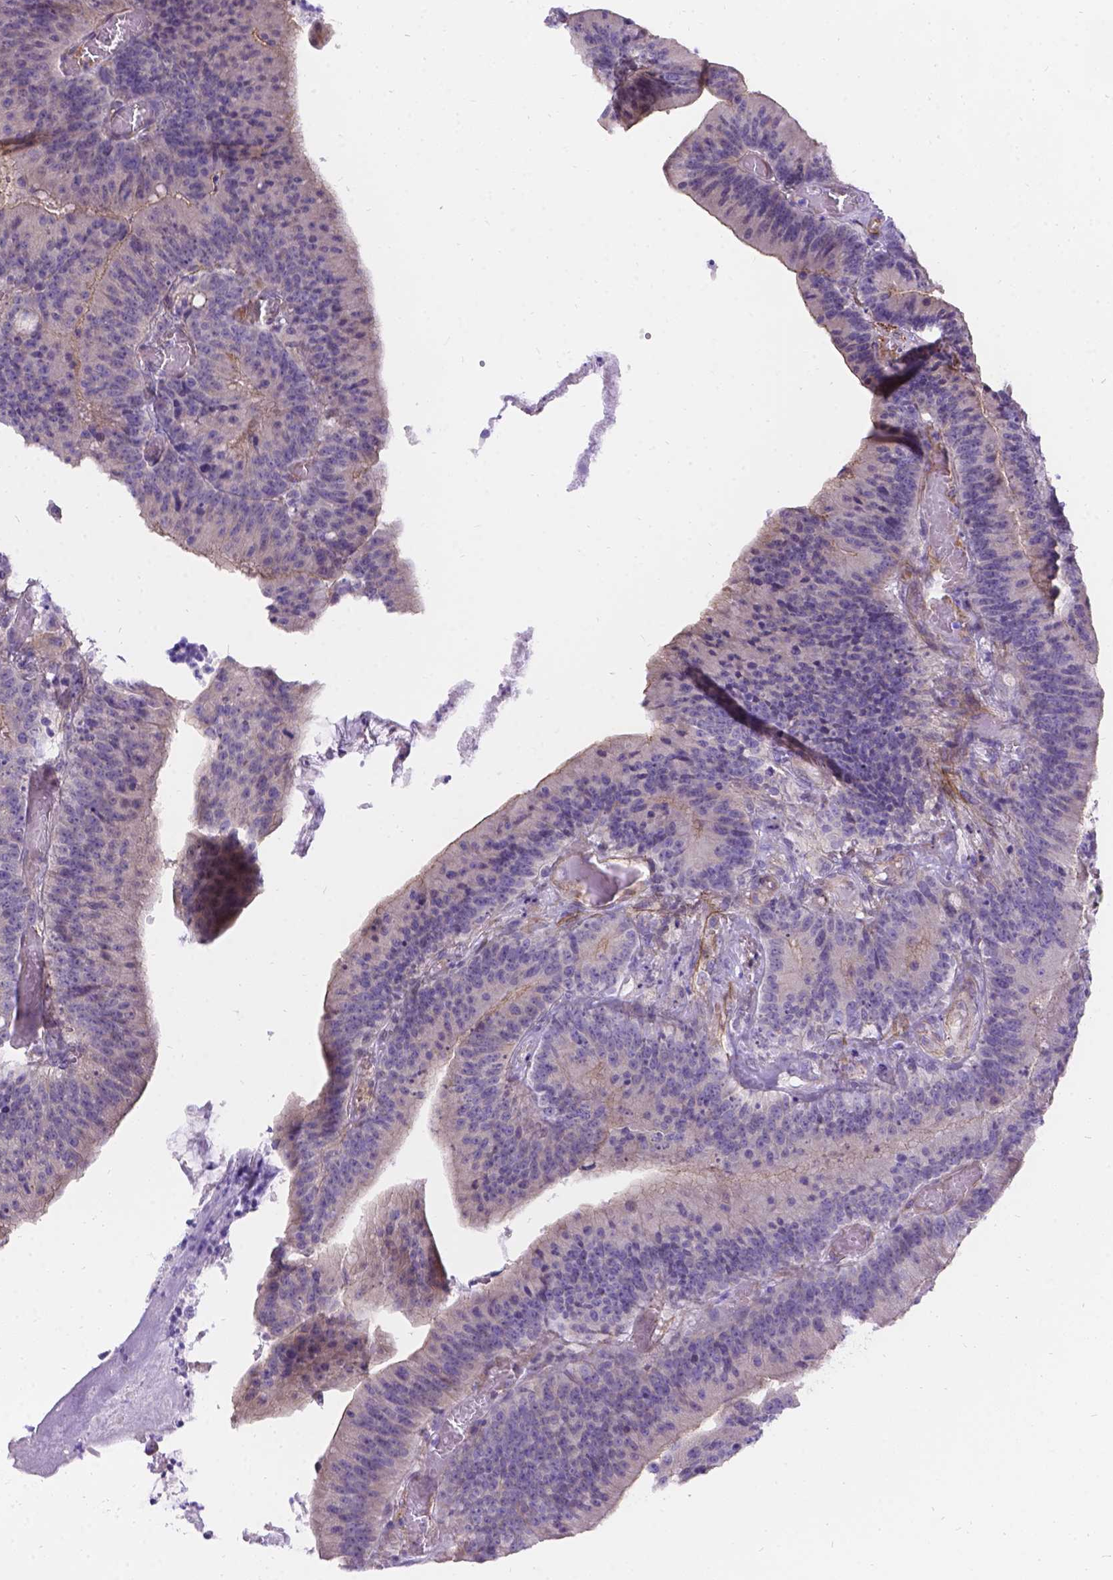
{"staining": {"intensity": "weak", "quantity": "<25%", "location": "cytoplasmic/membranous"}, "tissue": "colorectal cancer", "cell_type": "Tumor cells", "image_type": "cancer", "snomed": [{"axis": "morphology", "description": "Adenocarcinoma, NOS"}, {"axis": "topography", "description": "Colon"}], "caption": "Tumor cells are negative for brown protein staining in colorectal cancer.", "gene": "PALS1", "patient": {"sex": "female", "age": 78}}